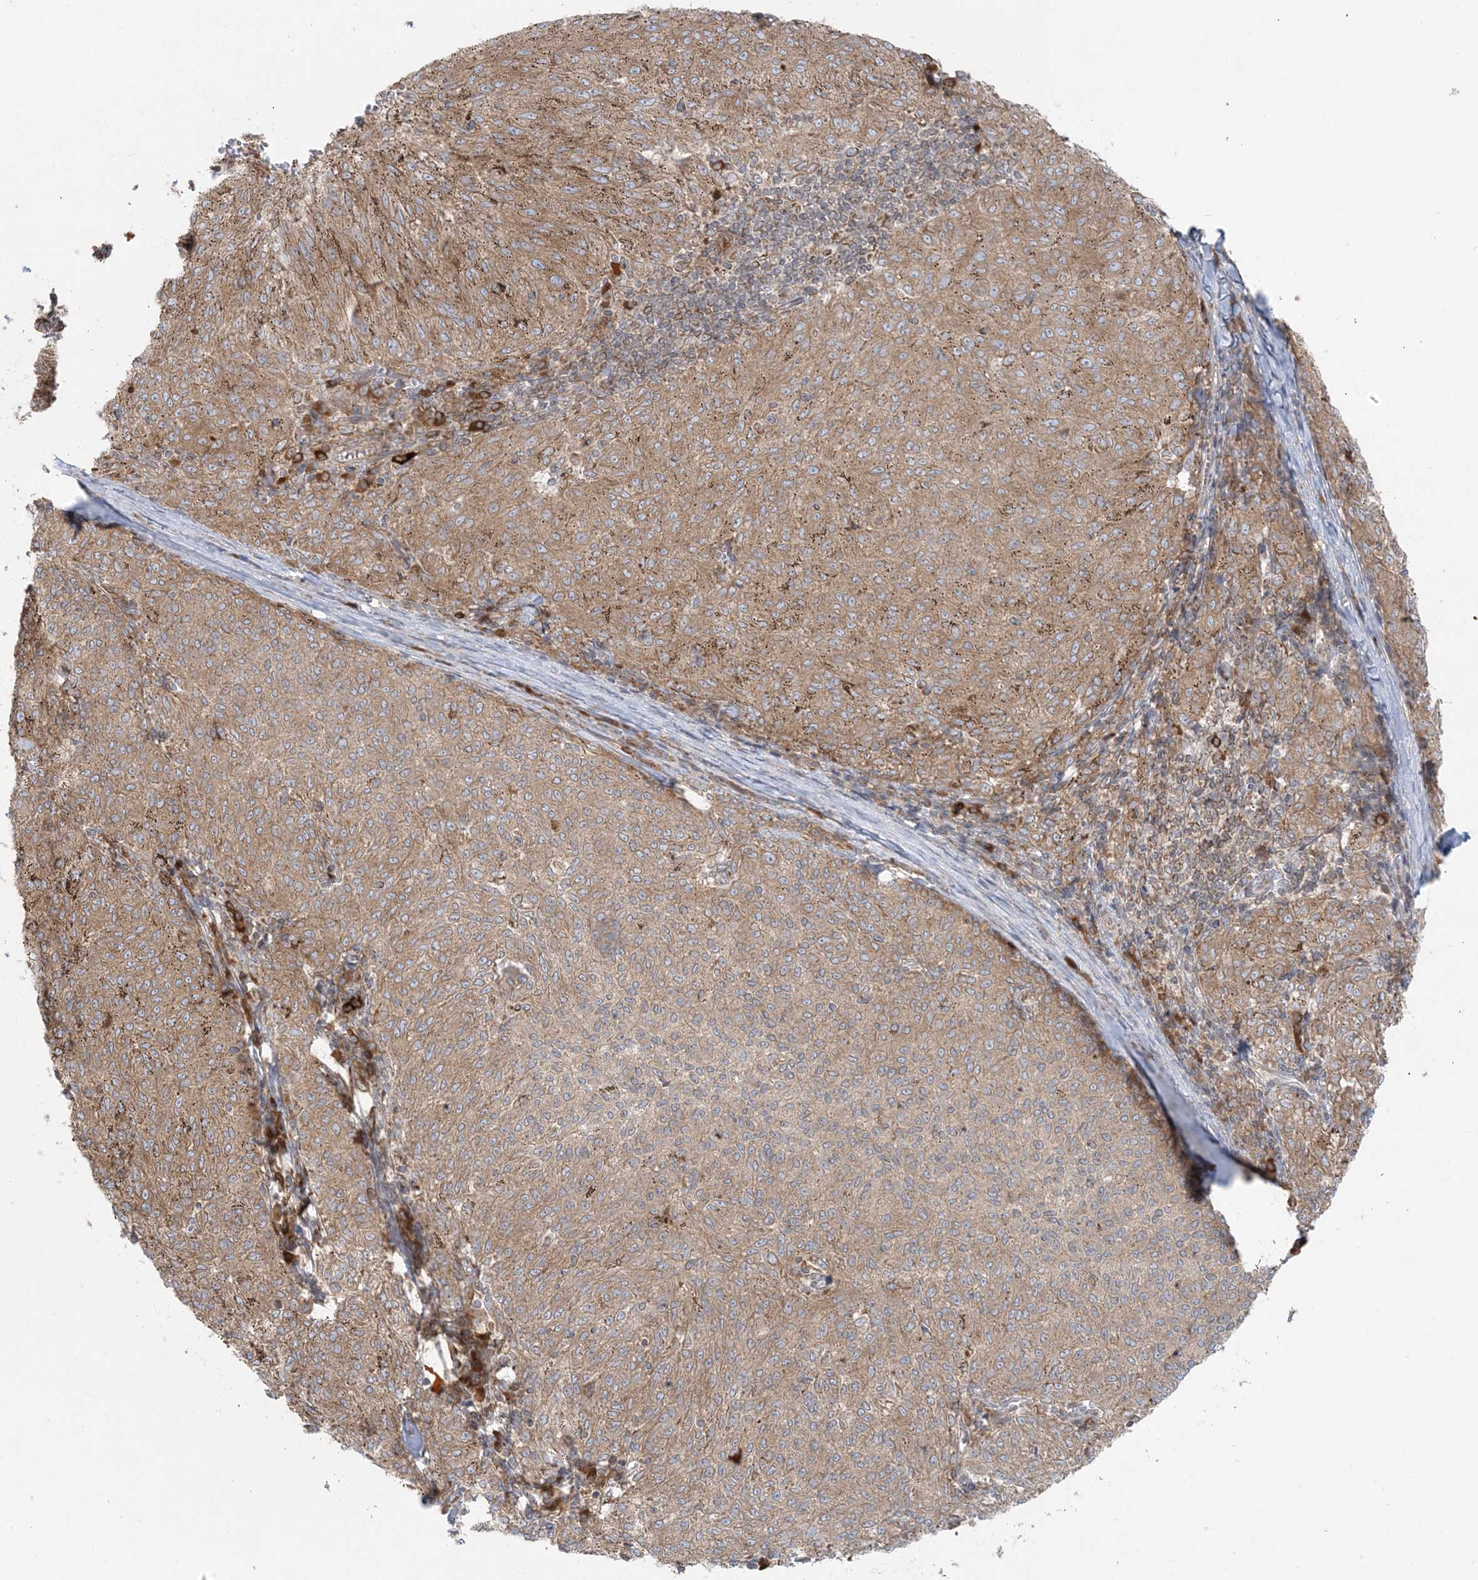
{"staining": {"intensity": "moderate", "quantity": ">75%", "location": "cytoplasmic/membranous"}, "tissue": "melanoma", "cell_type": "Tumor cells", "image_type": "cancer", "snomed": [{"axis": "morphology", "description": "Malignant melanoma, NOS"}, {"axis": "topography", "description": "Skin"}], "caption": "This micrograph shows IHC staining of malignant melanoma, with medium moderate cytoplasmic/membranous staining in approximately >75% of tumor cells.", "gene": "UBXN4", "patient": {"sex": "female", "age": 72}}